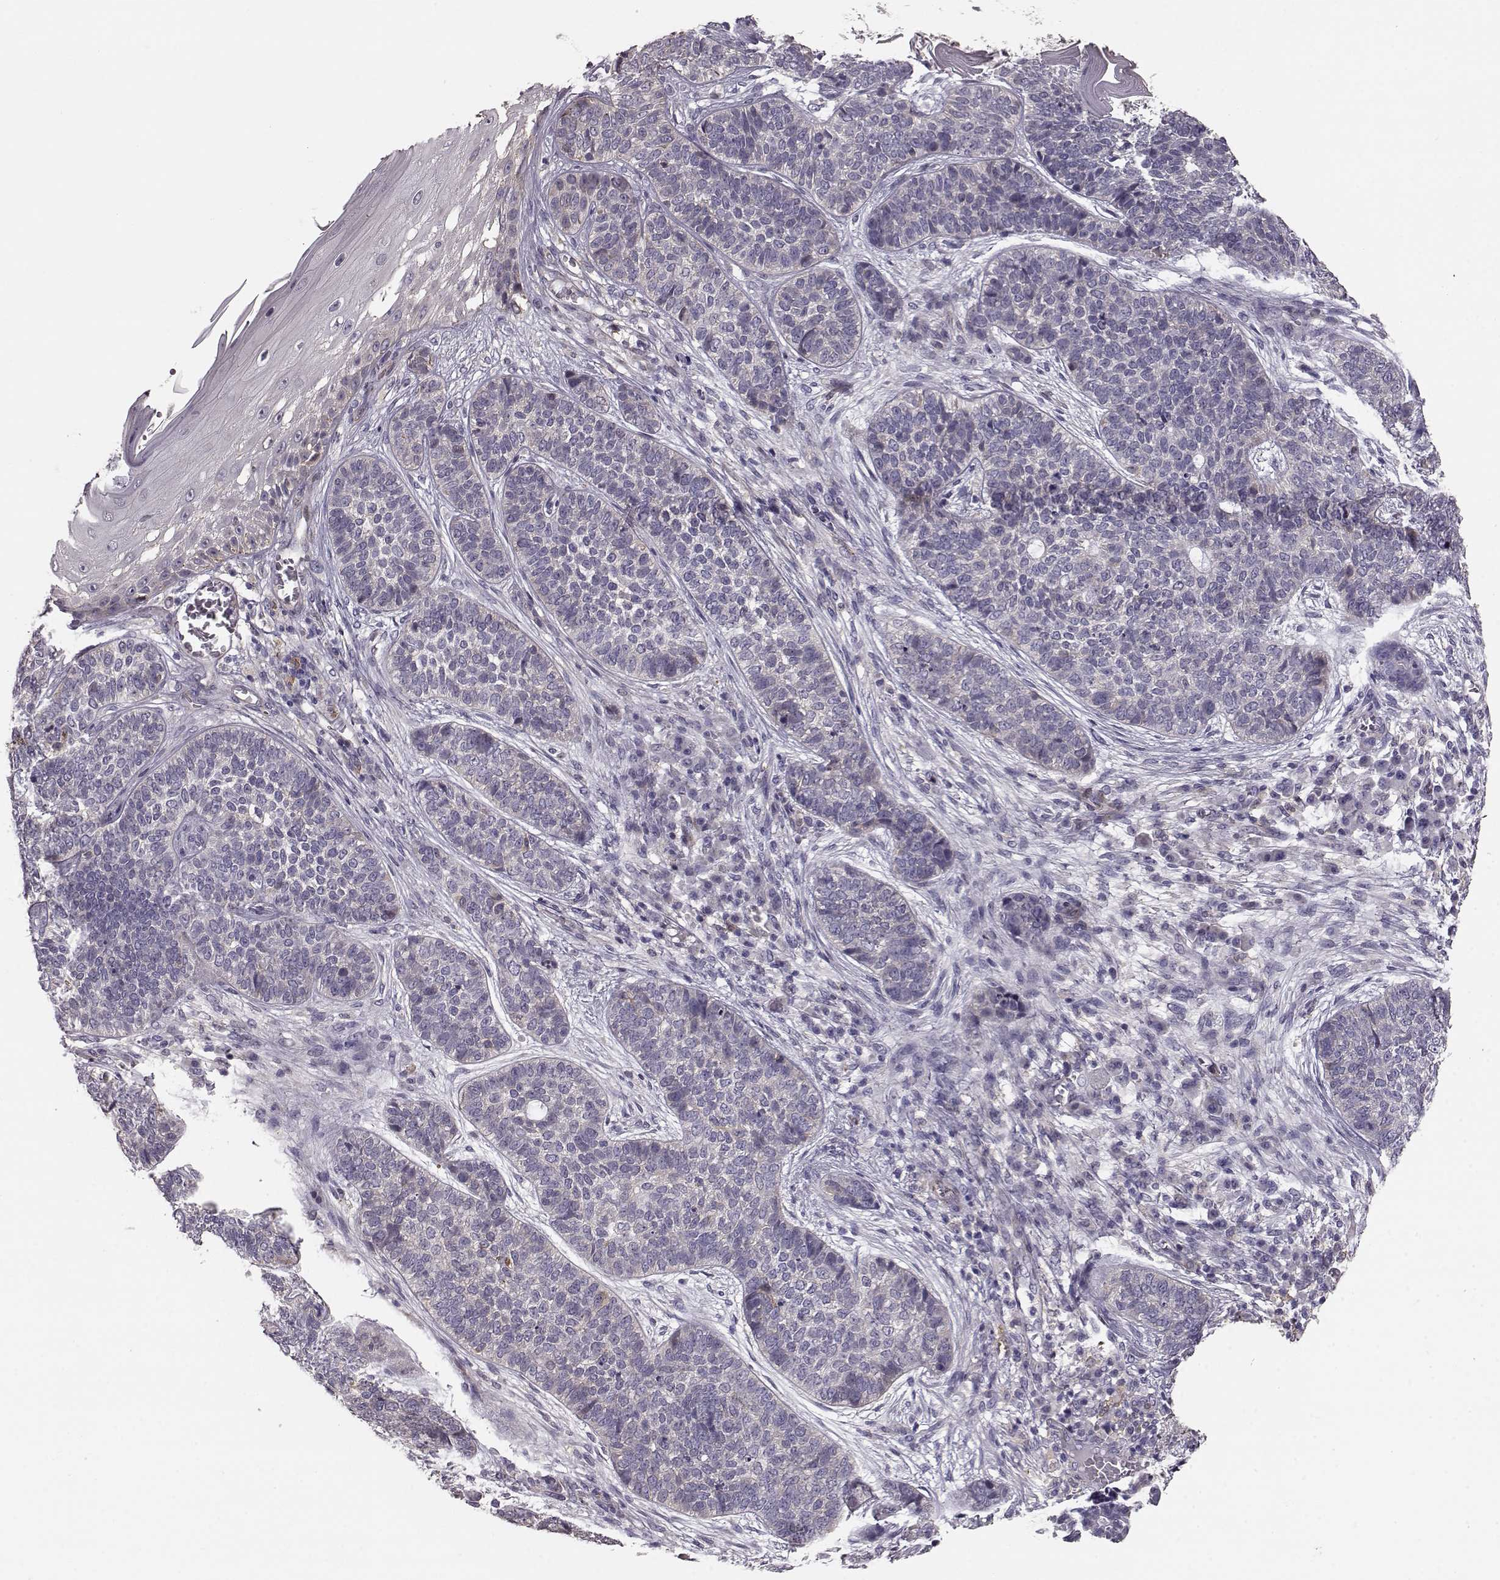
{"staining": {"intensity": "negative", "quantity": "none", "location": "none"}, "tissue": "skin cancer", "cell_type": "Tumor cells", "image_type": "cancer", "snomed": [{"axis": "morphology", "description": "Basal cell carcinoma"}, {"axis": "topography", "description": "Skin"}], "caption": "The micrograph exhibits no significant expression in tumor cells of basal cell carcinoma (skin). Brightfield microscopy of immunohistochemistry (IHC) stained with DAB (3,3'-diaminobenzidine) (brown) and hematoxylin (blue), captured at high magnification.", "gene": "GPR50", "patient": {"sex": "female", "age": 69}}